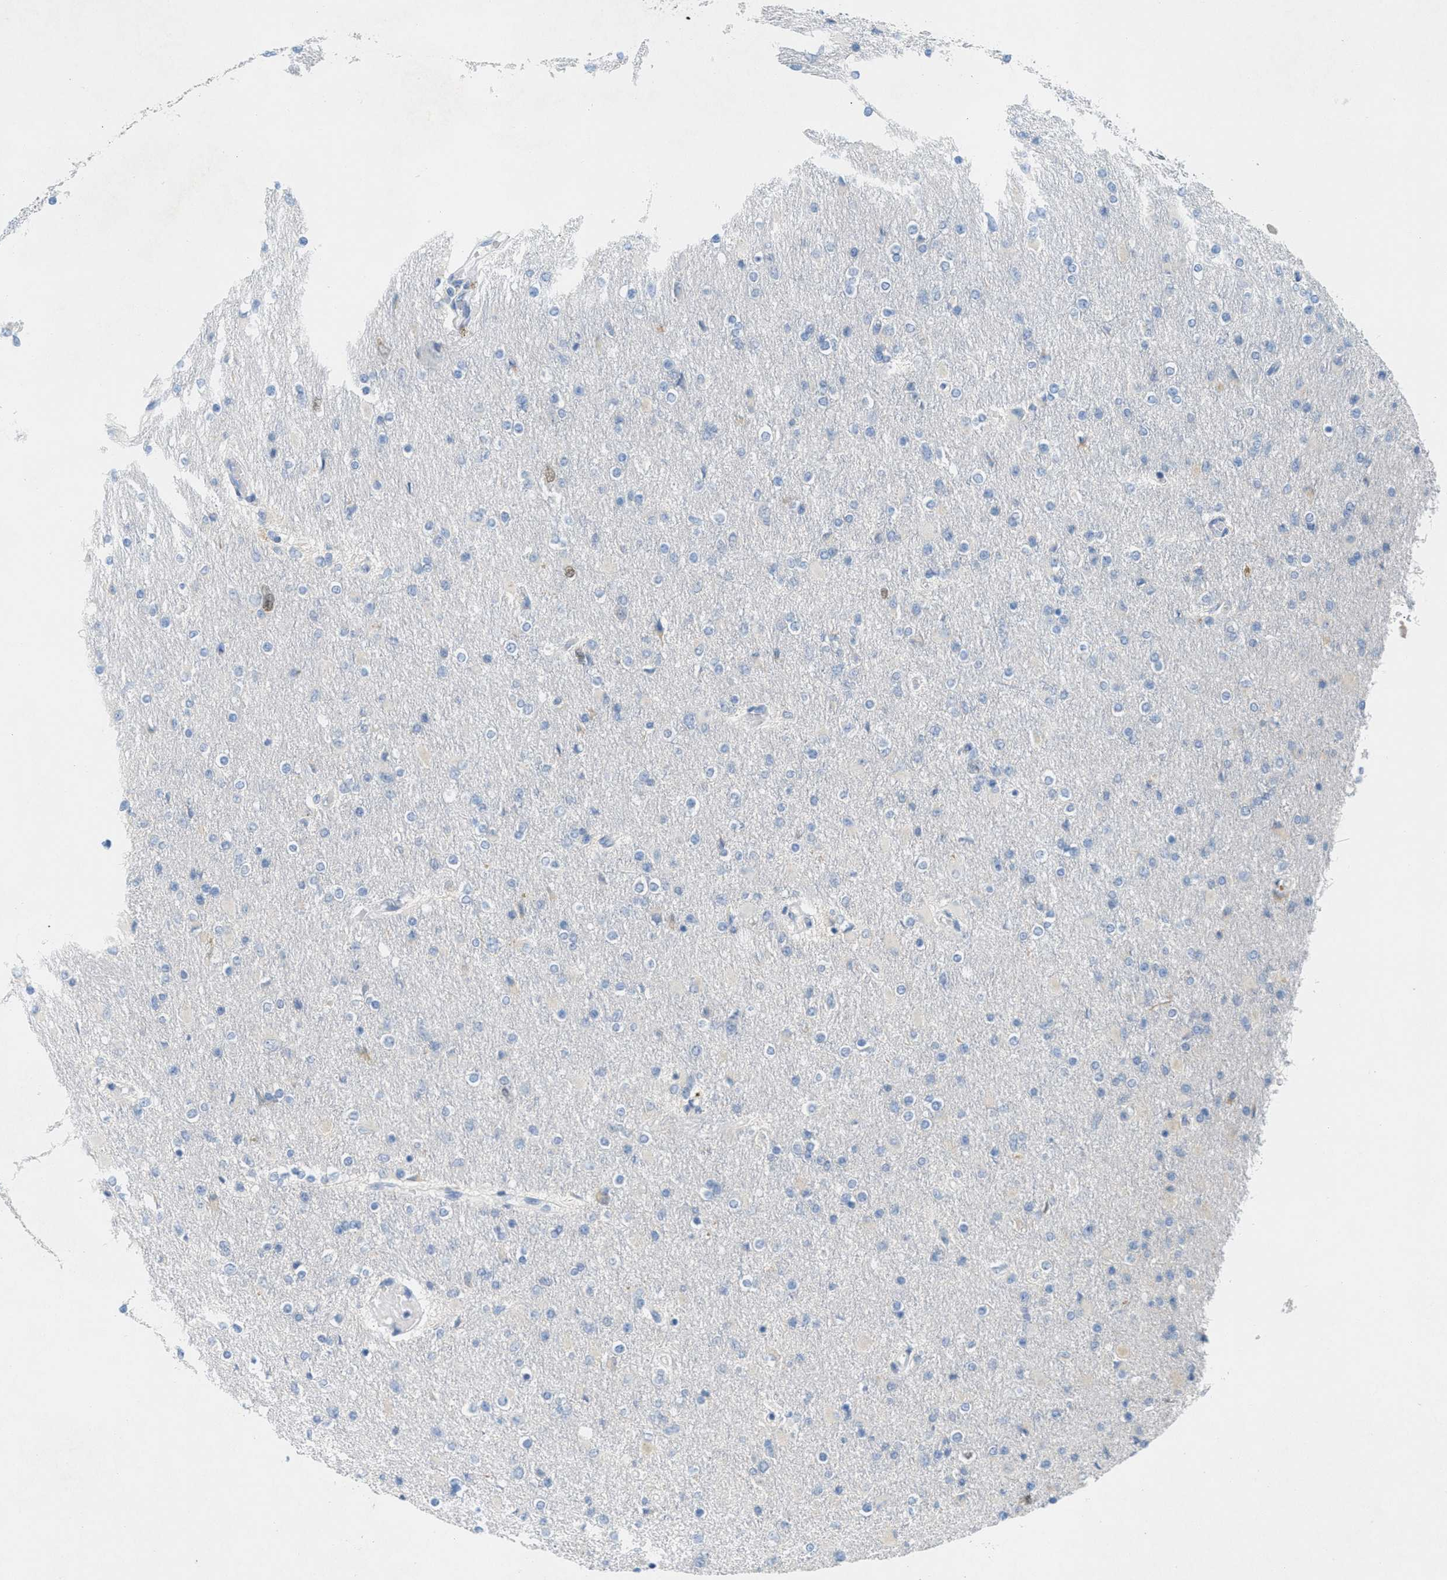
{"staining": {"intensity": "negative", "quantity": "none", "location": "none"}, "tissue": "glioma", "cell_type": "Tumor cells", "image_type": "cancer", "snomed": [{"axis": "morphology", "description": "Glioma, malignant, High grade"}, {"axis": "topography", "description": "Cerebral cortex"}], "caption": "An immunohistochemistry (IHC) image of glioma is shown. There is no staining in tumor cells of glioma.", "gene": "ORC6", "patient": {"sex": "female", "age": 36}}